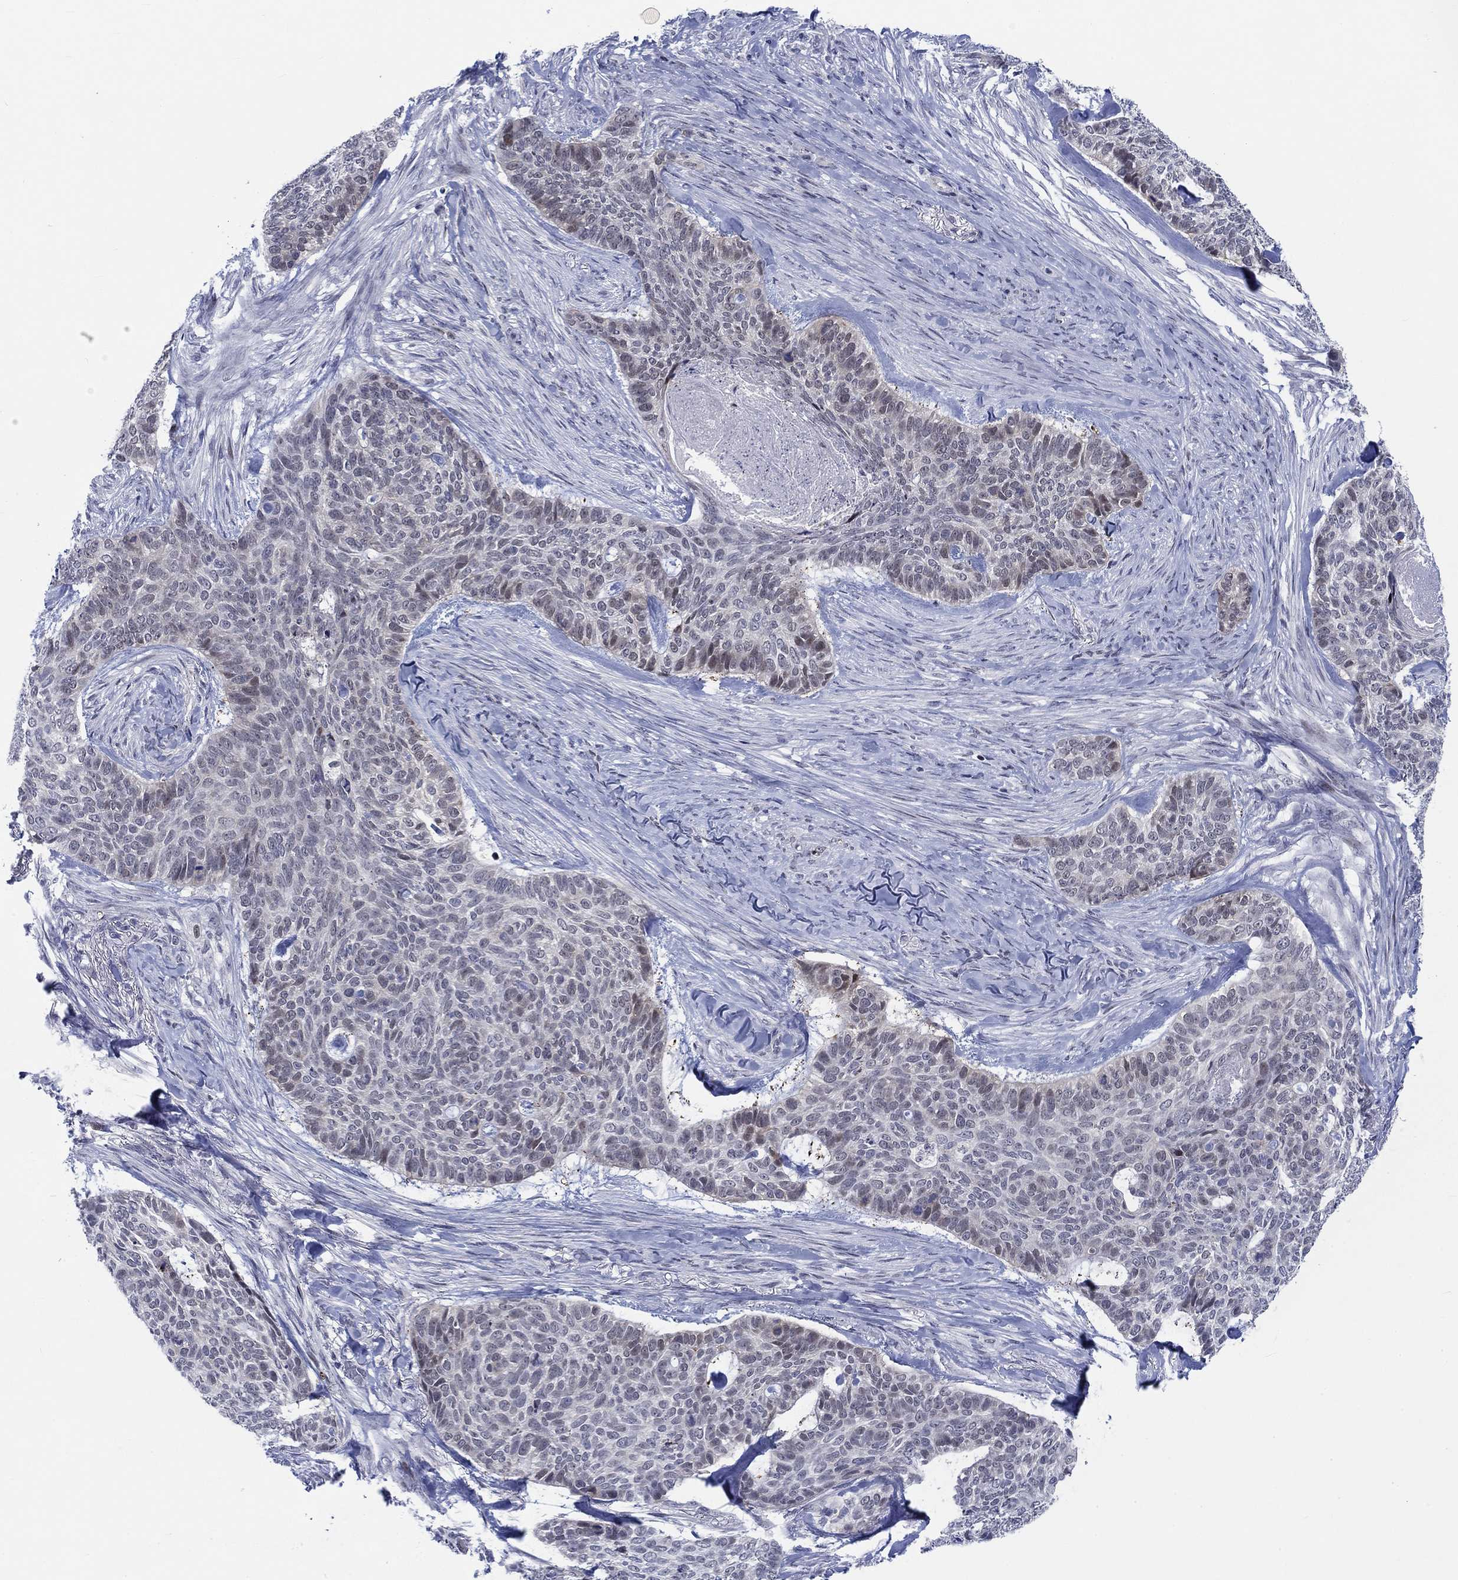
{"staining": {"intensity": "negative", "quantity": "none", "location": "none"}, "tissue": "skin cancer", "cell_type": "Tumor cells", "image_type": "cancer", "snomed": [{"axis": "morphology", "description": "Basal cell carcinoma"}, {"axis": "topography", "description": "Skin"}], "caption": "DAB (3,3'-diaminobenzidine) immunohistochemical staining of human skin cancer displays no significant staining in tumor cells.", "gene": "NEU3", "patient": {"sex": "female", "age": 69}}